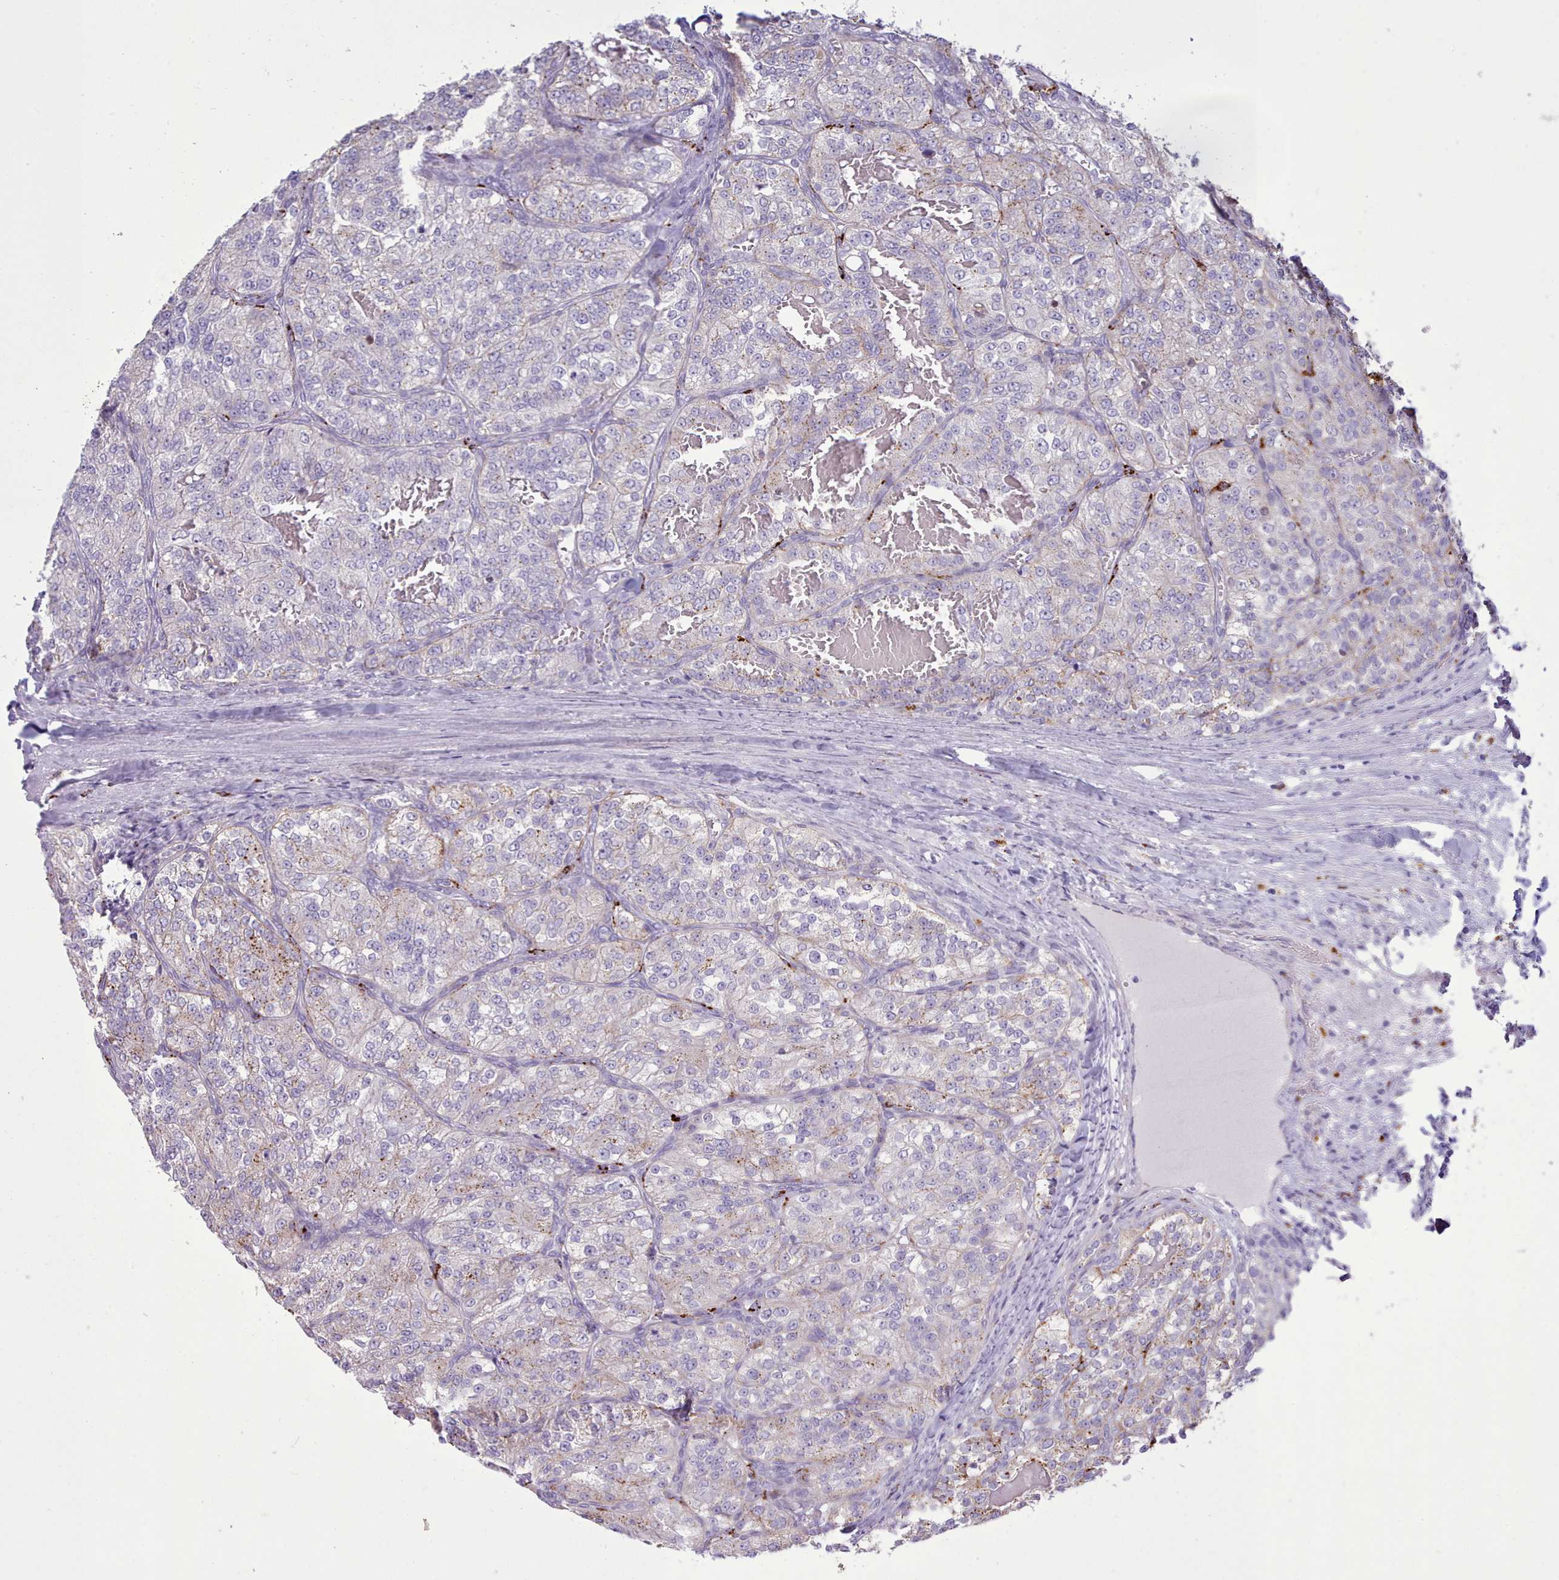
{"staining": {"intensity": "moderate", "quantity": "<25%", "location": "cytoplasmic/membranous"}, "tissue": "renal cancer", "cell_type": "Tumor cells", "image_type": "cancer", "snomed": [{"axis": "morphology", "description": "Adenocarcinoma, NOS"}, {"axis": "topography", "description": "Kidney"}], "caption": "Tumor cells display low levels of moderate cytoplasmic/membranous staining in about <25% of cells in human renal adenocarcinoma.", "gene": "SRD5A1", "patient": {"sex": "female", "age": 63}}